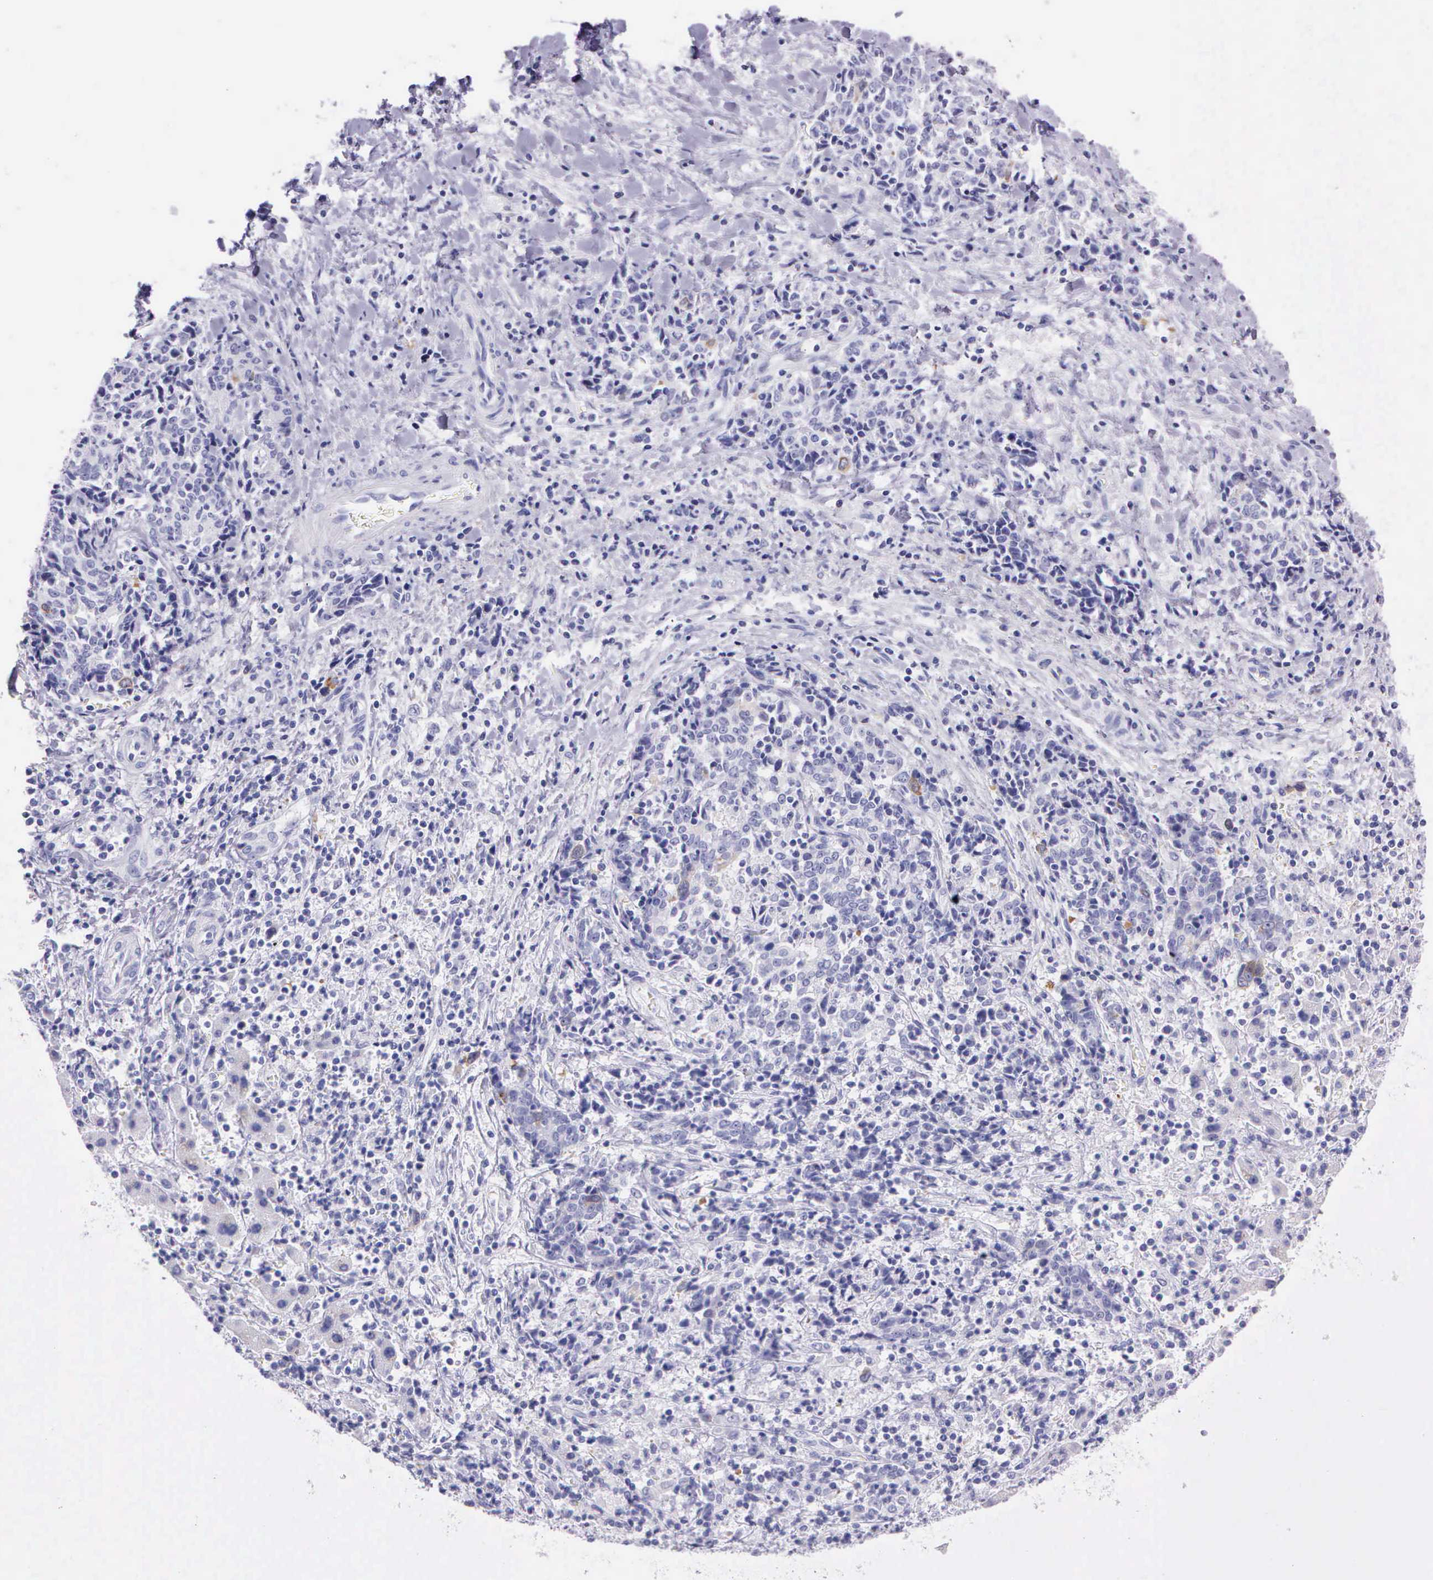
{"staining": {"intensity": "weak", "quantity": "<25%", "location": "cytoplasmic/membranous"}, "tissue": "liver cancer", "cell_type": "Tumor cells", "image_type": "cancer", "snomed": [{"axis": "morphology", "description": "Cholangiocarcinoma"}, {"axis": "topography", "description": "Liver"}], "caption": "DAB (3,3'-diaminobenzidine) immunohistochemical staining of liver cholangiocarcinoma shows no significant expression in tumor cells.", "gene": "CCNB1", "patient": {"sex": "male", "age": 57}}